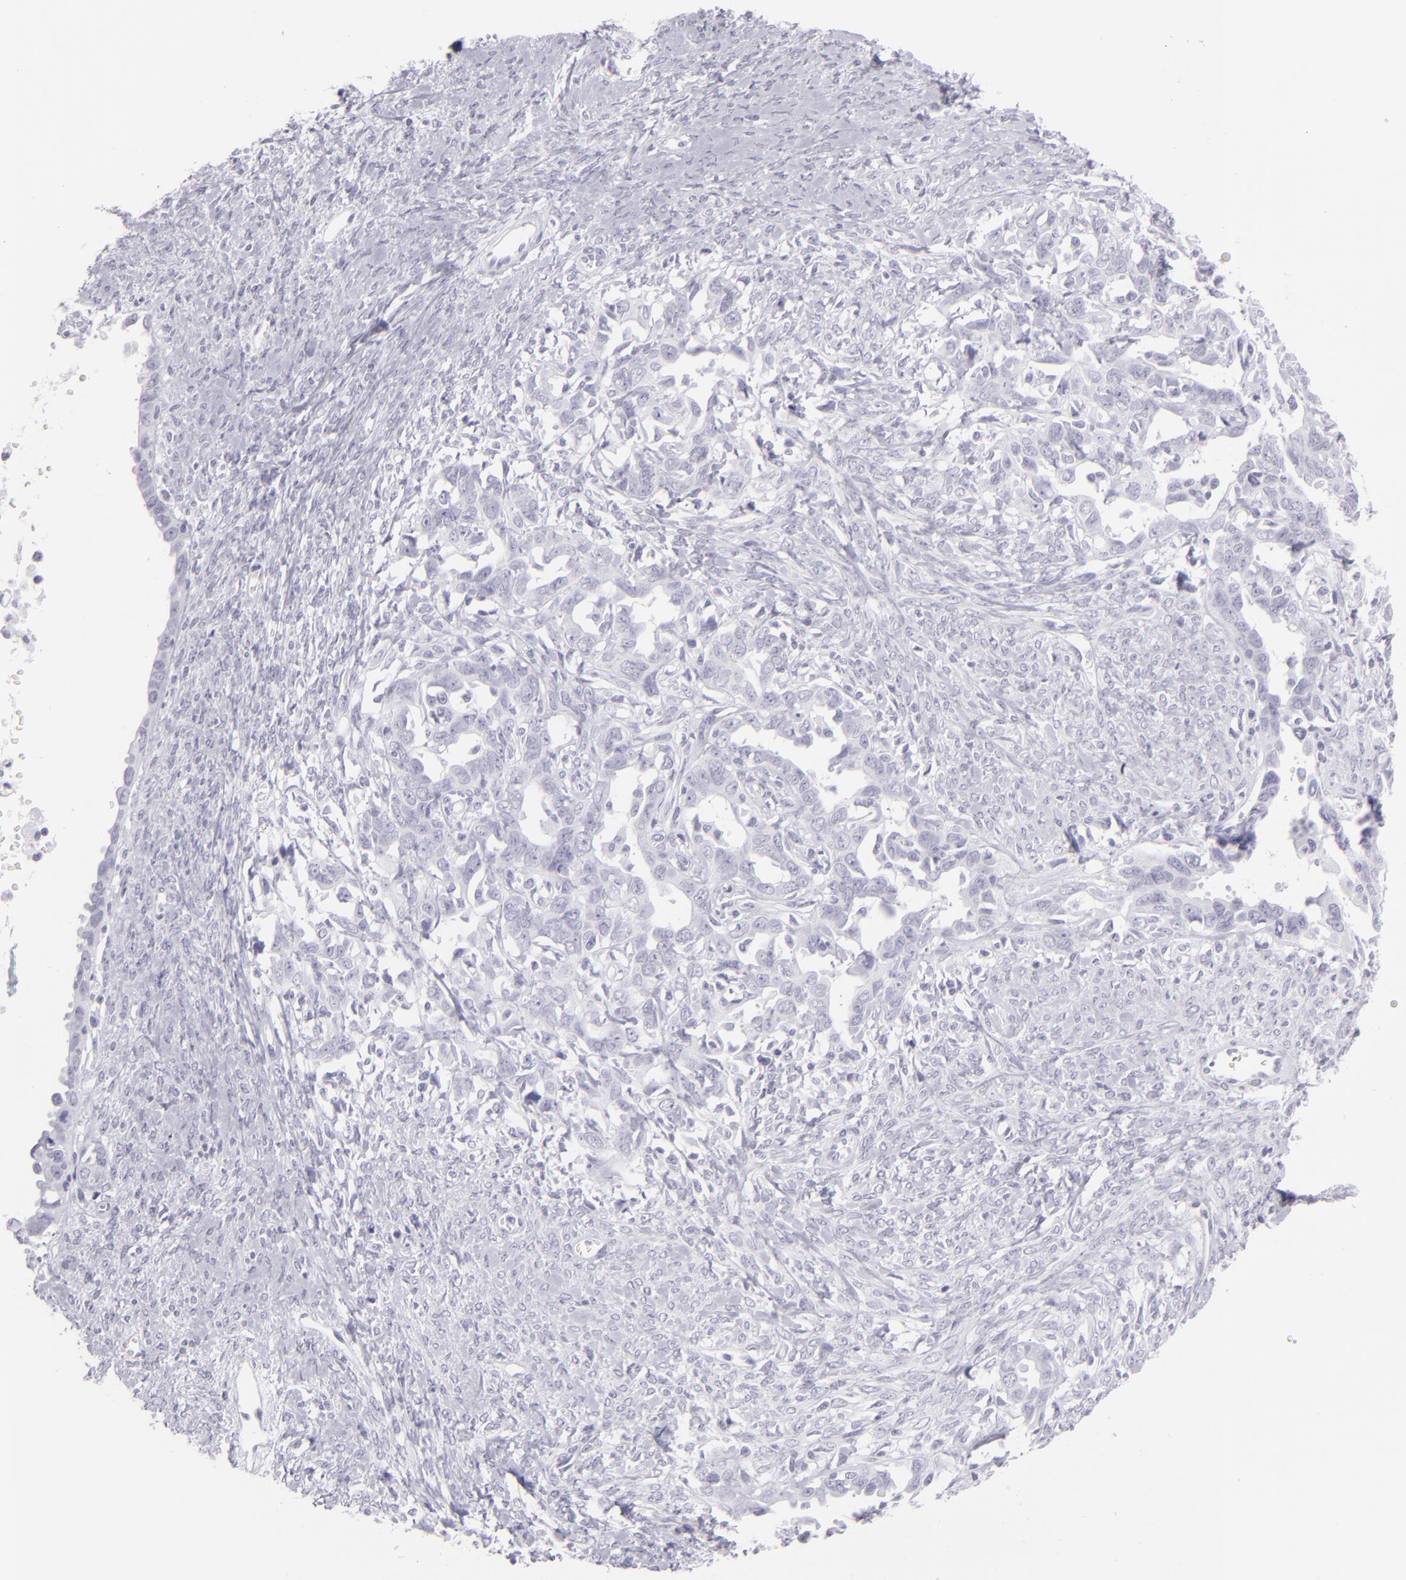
{"staining": {"intensity": "negative", "quantity": "none", "location": "none"}, "tissue": "ovarian cancer", "cell_type": "Tumor cells", "image_type": "cancer", "snomed": [{"axis": "morphology", "description": "Cystadenocarcinoma, serous, NOS"}, {"axis": "topography", "description": "Ovary"}], "caption": "IHC image of neoplastic tissue: ovarian cancer stained with DAB demonstrates no significant protein staining in tumor cells.", "gene": "FLG", "patient": {"sex": "female", "age": 69}}